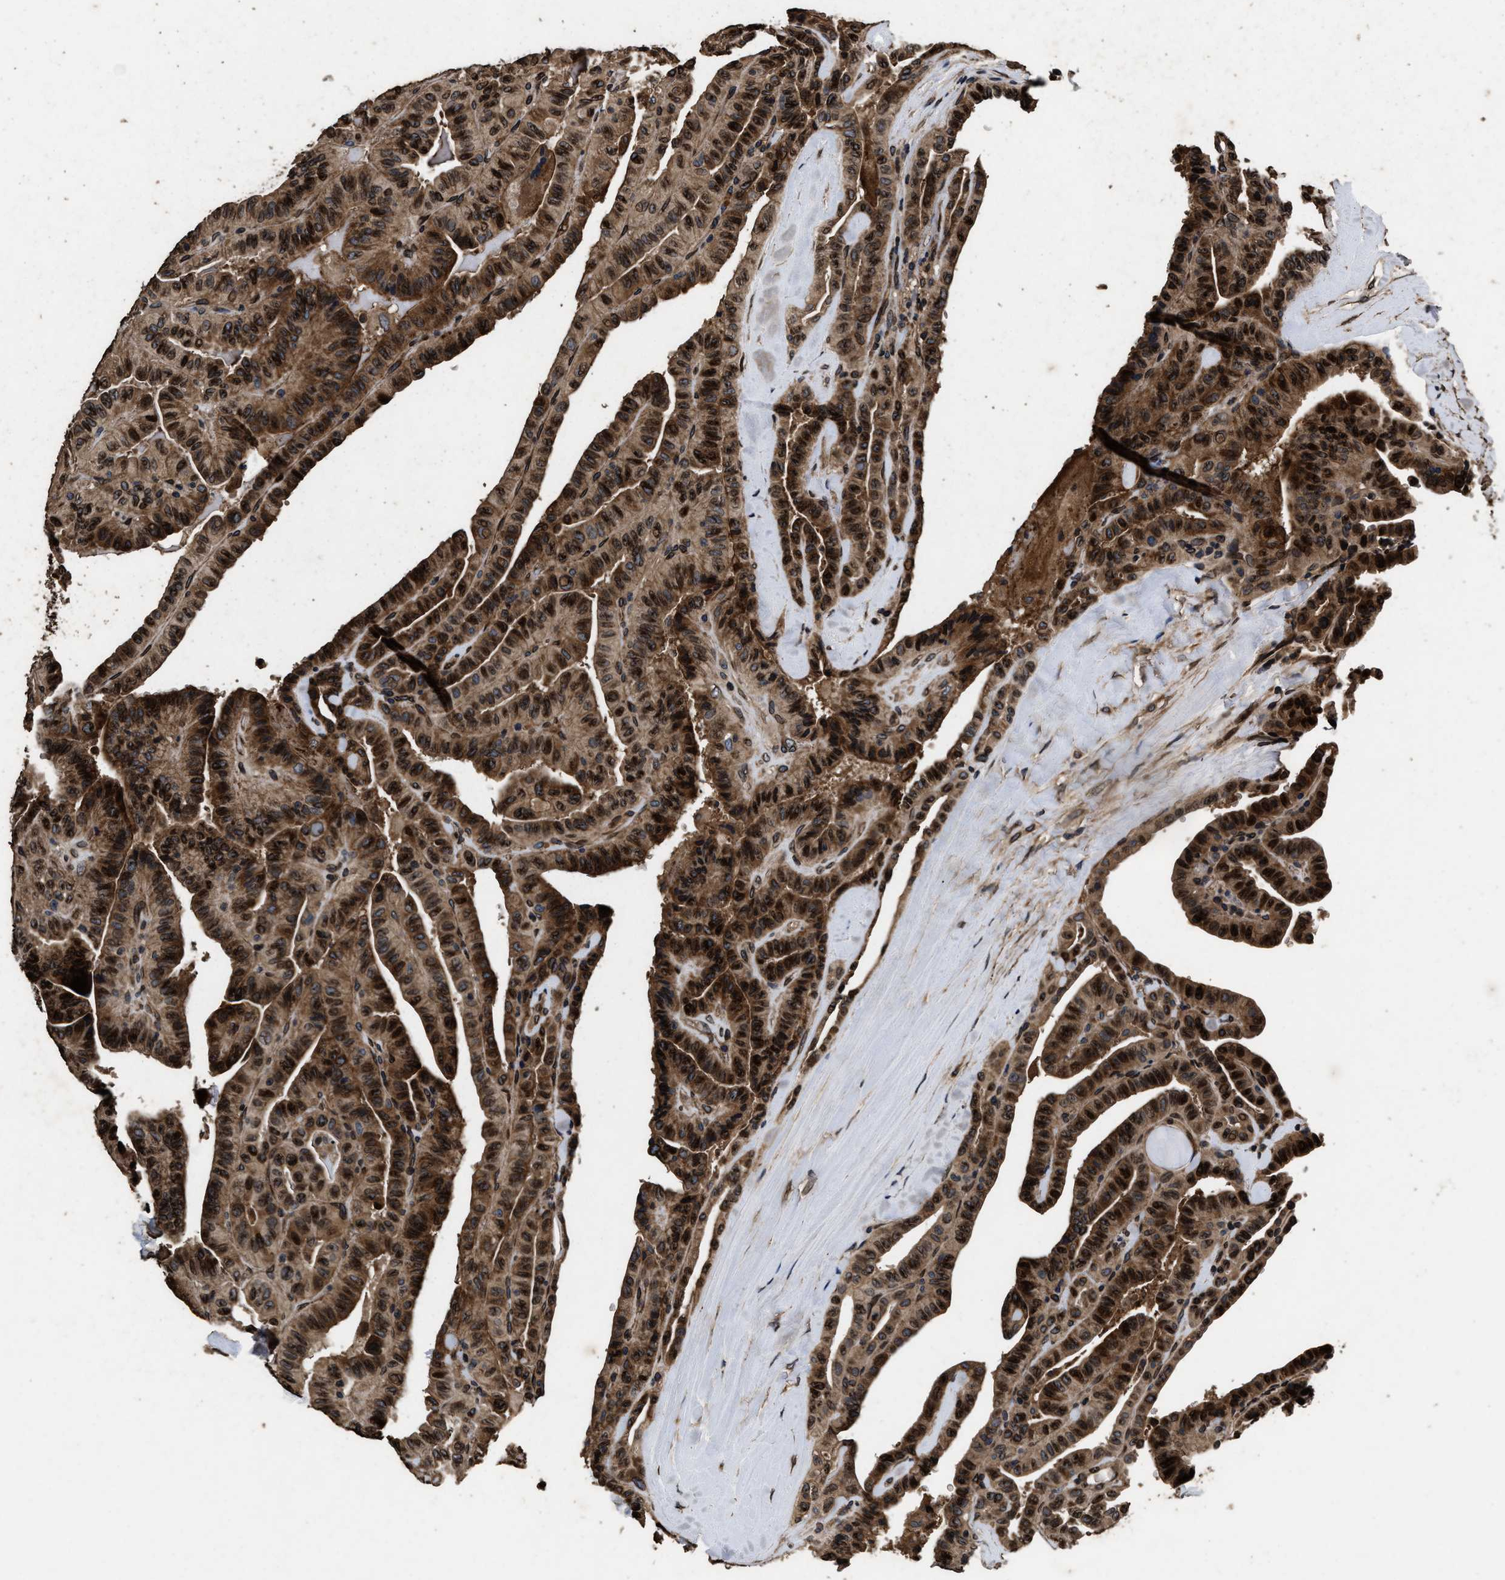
{"staining": {"intensity": "strong", "quantity": ">75%", "location": "cytoplasmic/membranous,nuclear"}, "tissue": "thyroid cancer", "cell_type": "Tumor cells", "image_type": "cancer", "snomed": [{"axis": "morphology", "description": "Papillary adenocarcinoma, NOS"}, {"axis": "topography", "description": "Thyroid gland"}], "caption": "DAB immunohistochemical staining of thyroid cancer exhibits strong cytoplasmic/membranous and nuclear protein expression in approximately >75% of tumor cells.", "gene": "ACCS", "patient": {"sex": "male", "age": 77}}